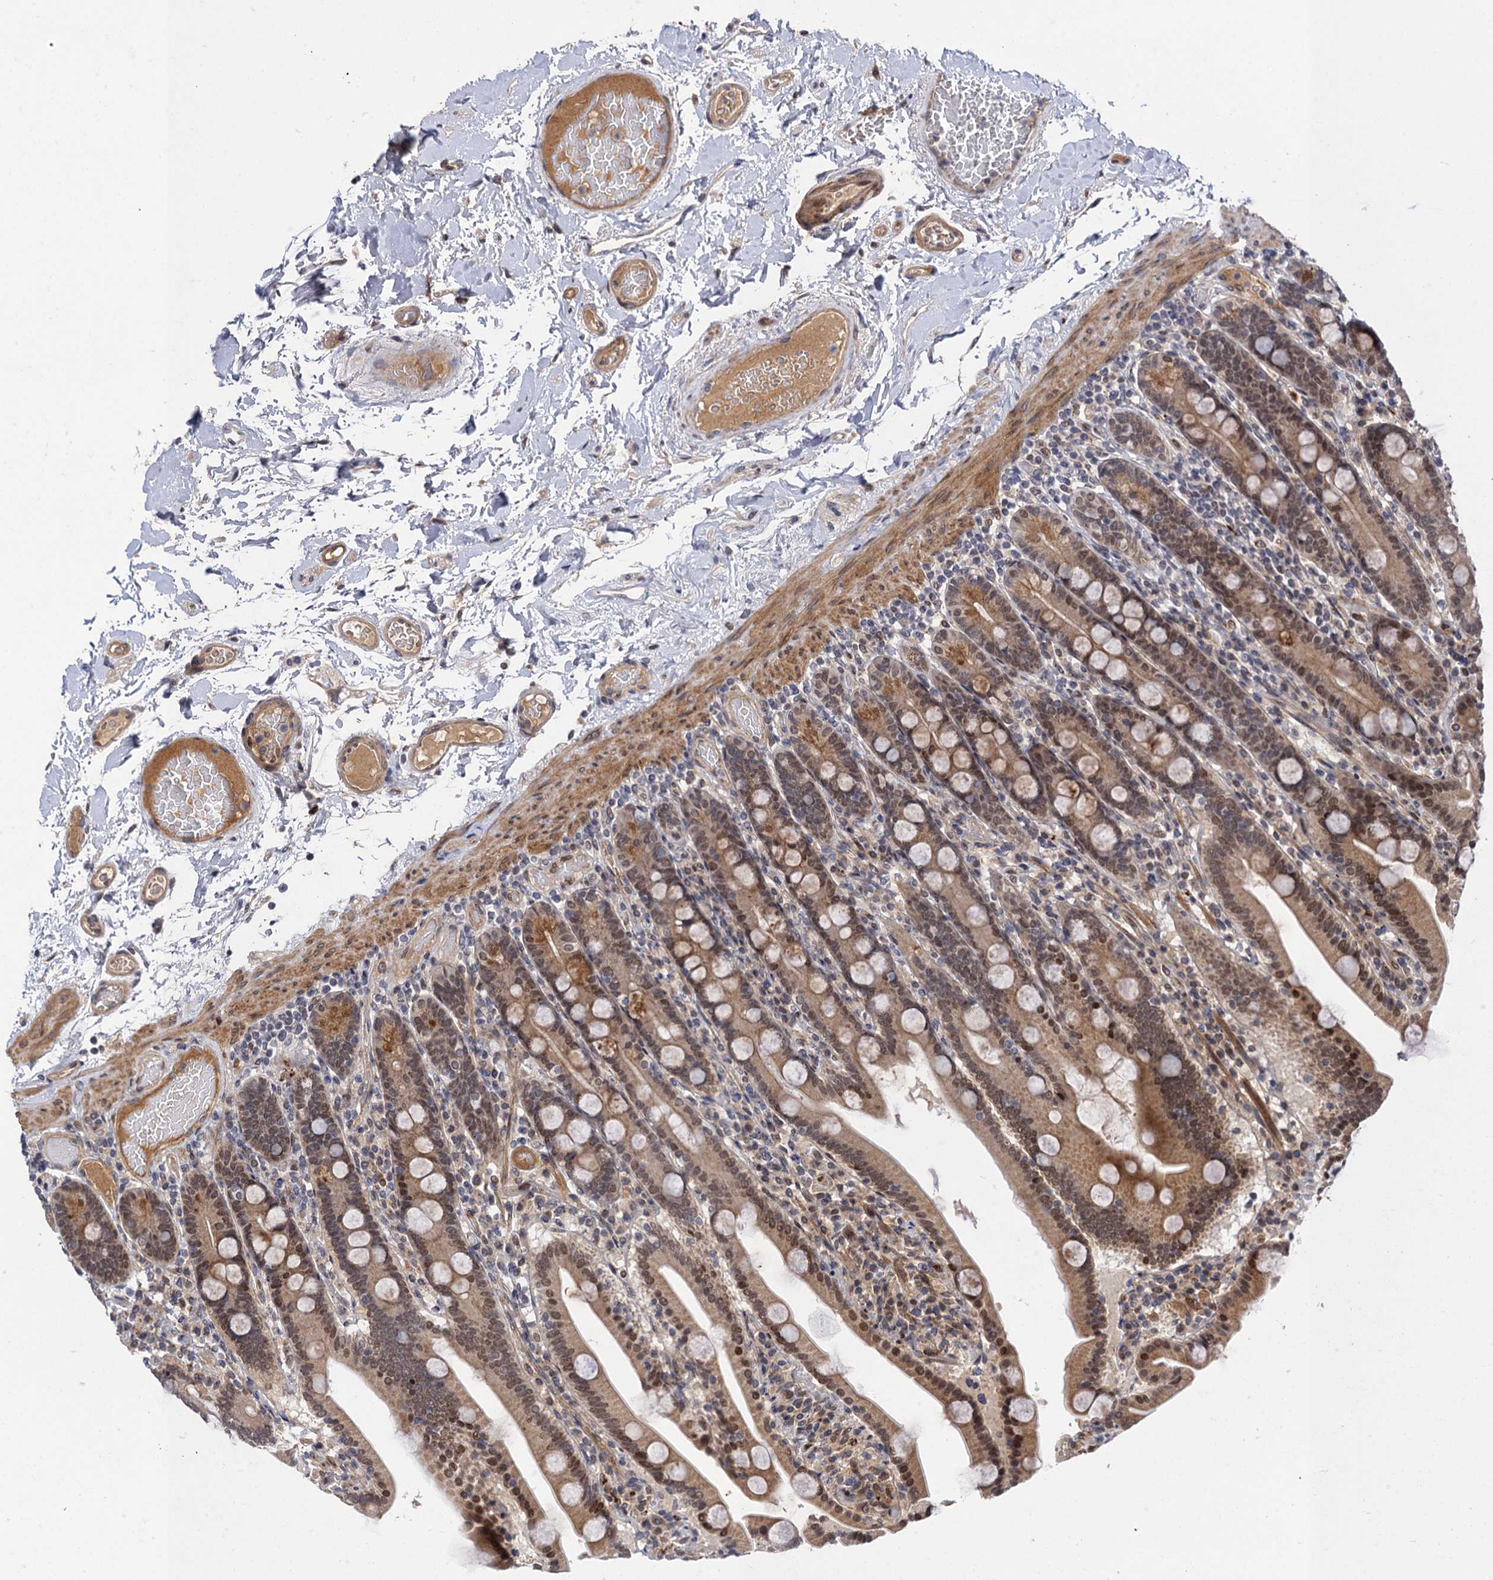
{"staining": {"intensity": "moderate", "quantity": ">75%", "location": "cytoplasmic/membranous,nuclear"}, "tissue": "duodenum", "cell_type": "Glandular cells", "image_type": "normal", "snomed": [{"axis": "morphology", "description": "Normal tissue, NOS"}, {"axis": "topography", "description": "Duodenum"}], "caption": "Immunohistochemical staining of normal duodenum displays >75% levels of moderate cytoplasmic/membranous,nuclear protein staining in about >75% of glandular cells. (Brightfield microscopy of DAB IHC at high magnification).", "gene": "NEK8", "patient": {"sex": "male", "age": 55}}